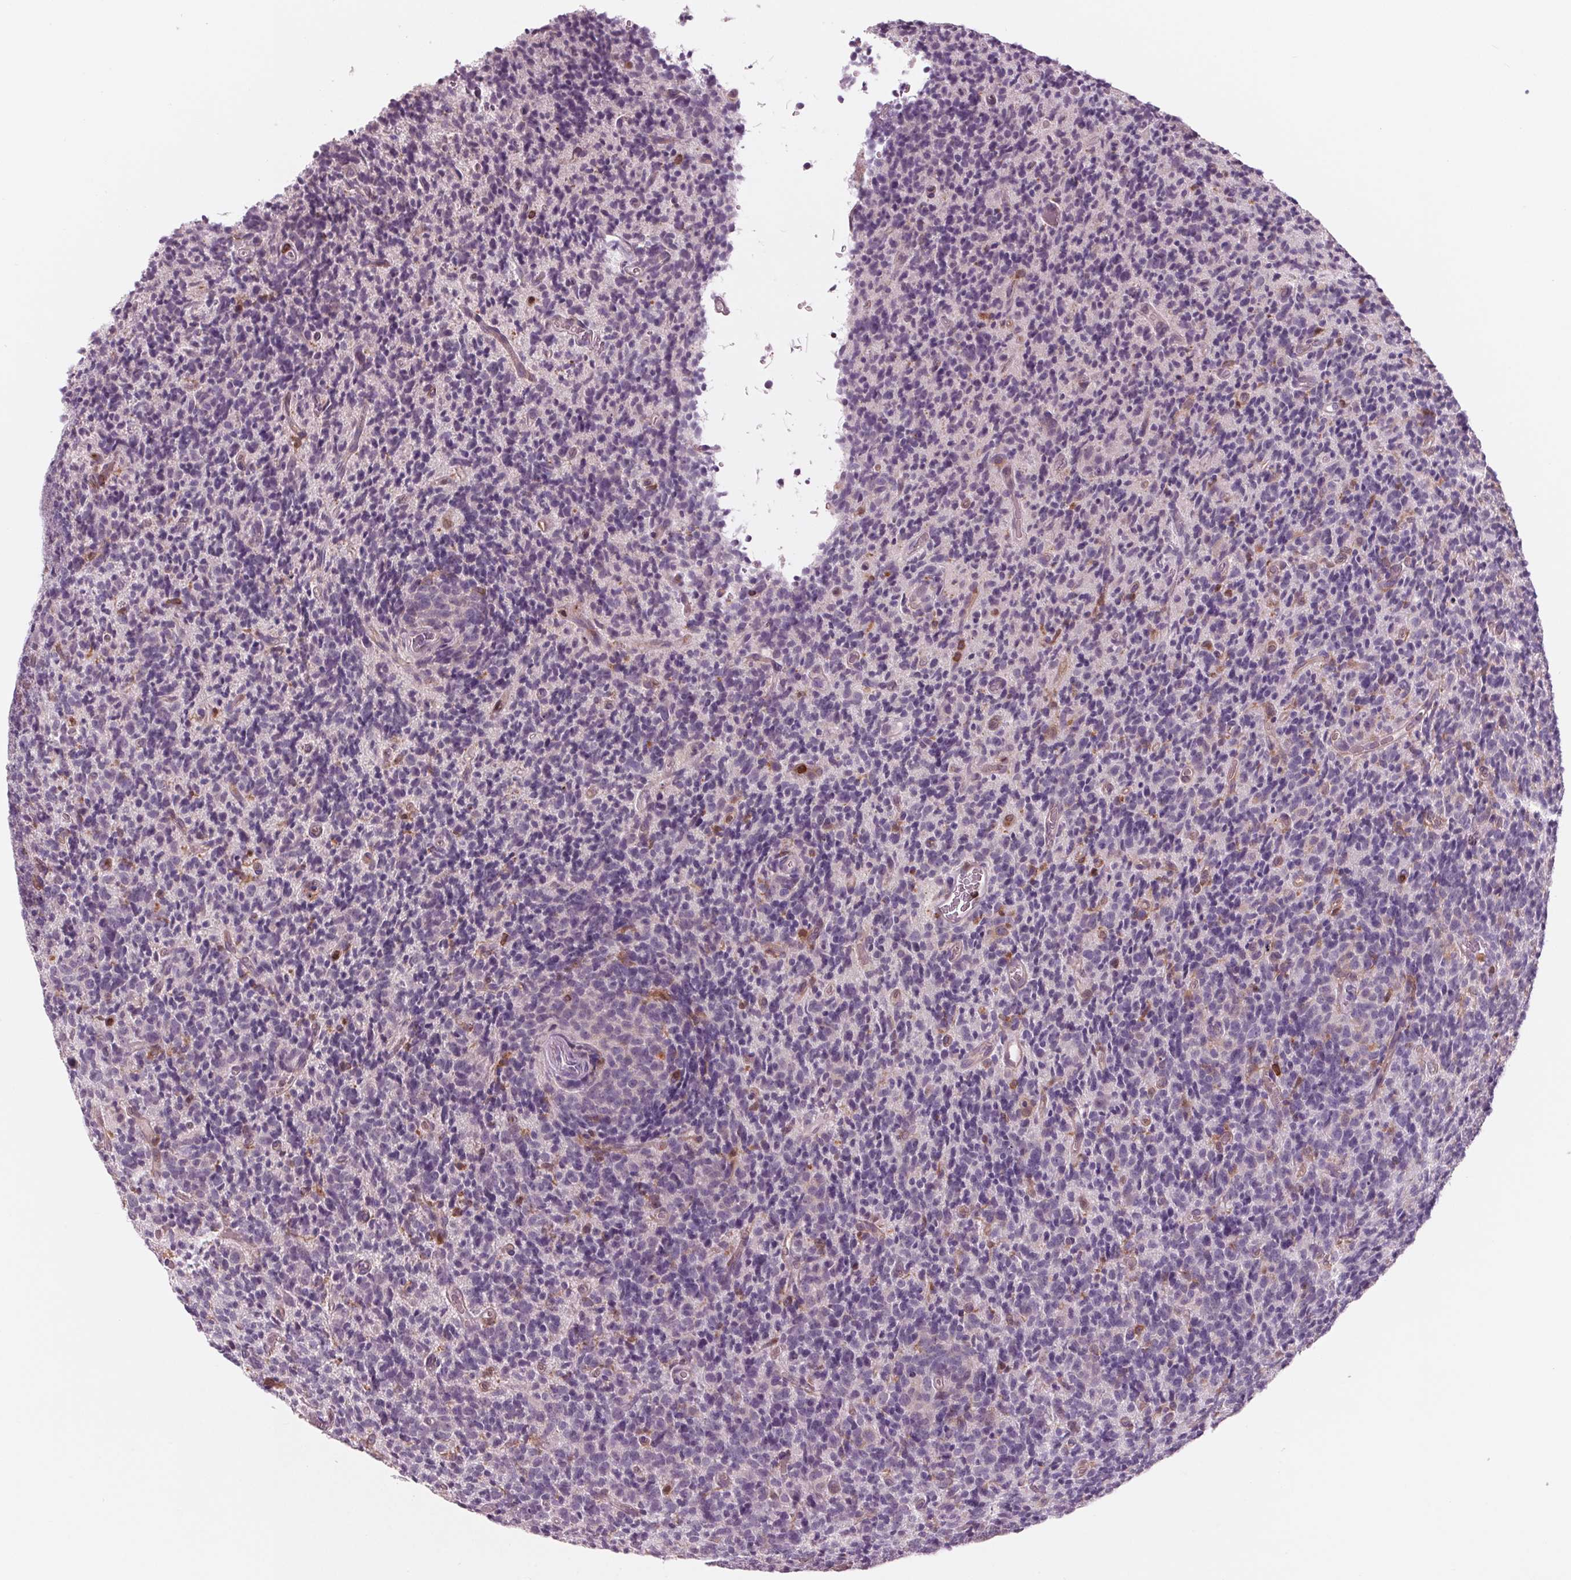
{"staining": {"intensity": "negative", "quantity": "none", "location": "none"}, "tissue": "glioma", "cell_type": "Tumor cells", "image_type": "cancer", "snomed": [{"axis": "morphology", "description": "Glioma, malignant, High grade"}, {"axis": "topography", "description": "Brain"}], "caption": "This photomicrograph is of glioma stained with immunohistochemistry to label a protein in brown with the nuclei are counter-stained blue. There is no staining in tumor cells.", "gene": "ARHGAP25", "patient": {"sex": "male", "age": 76}}